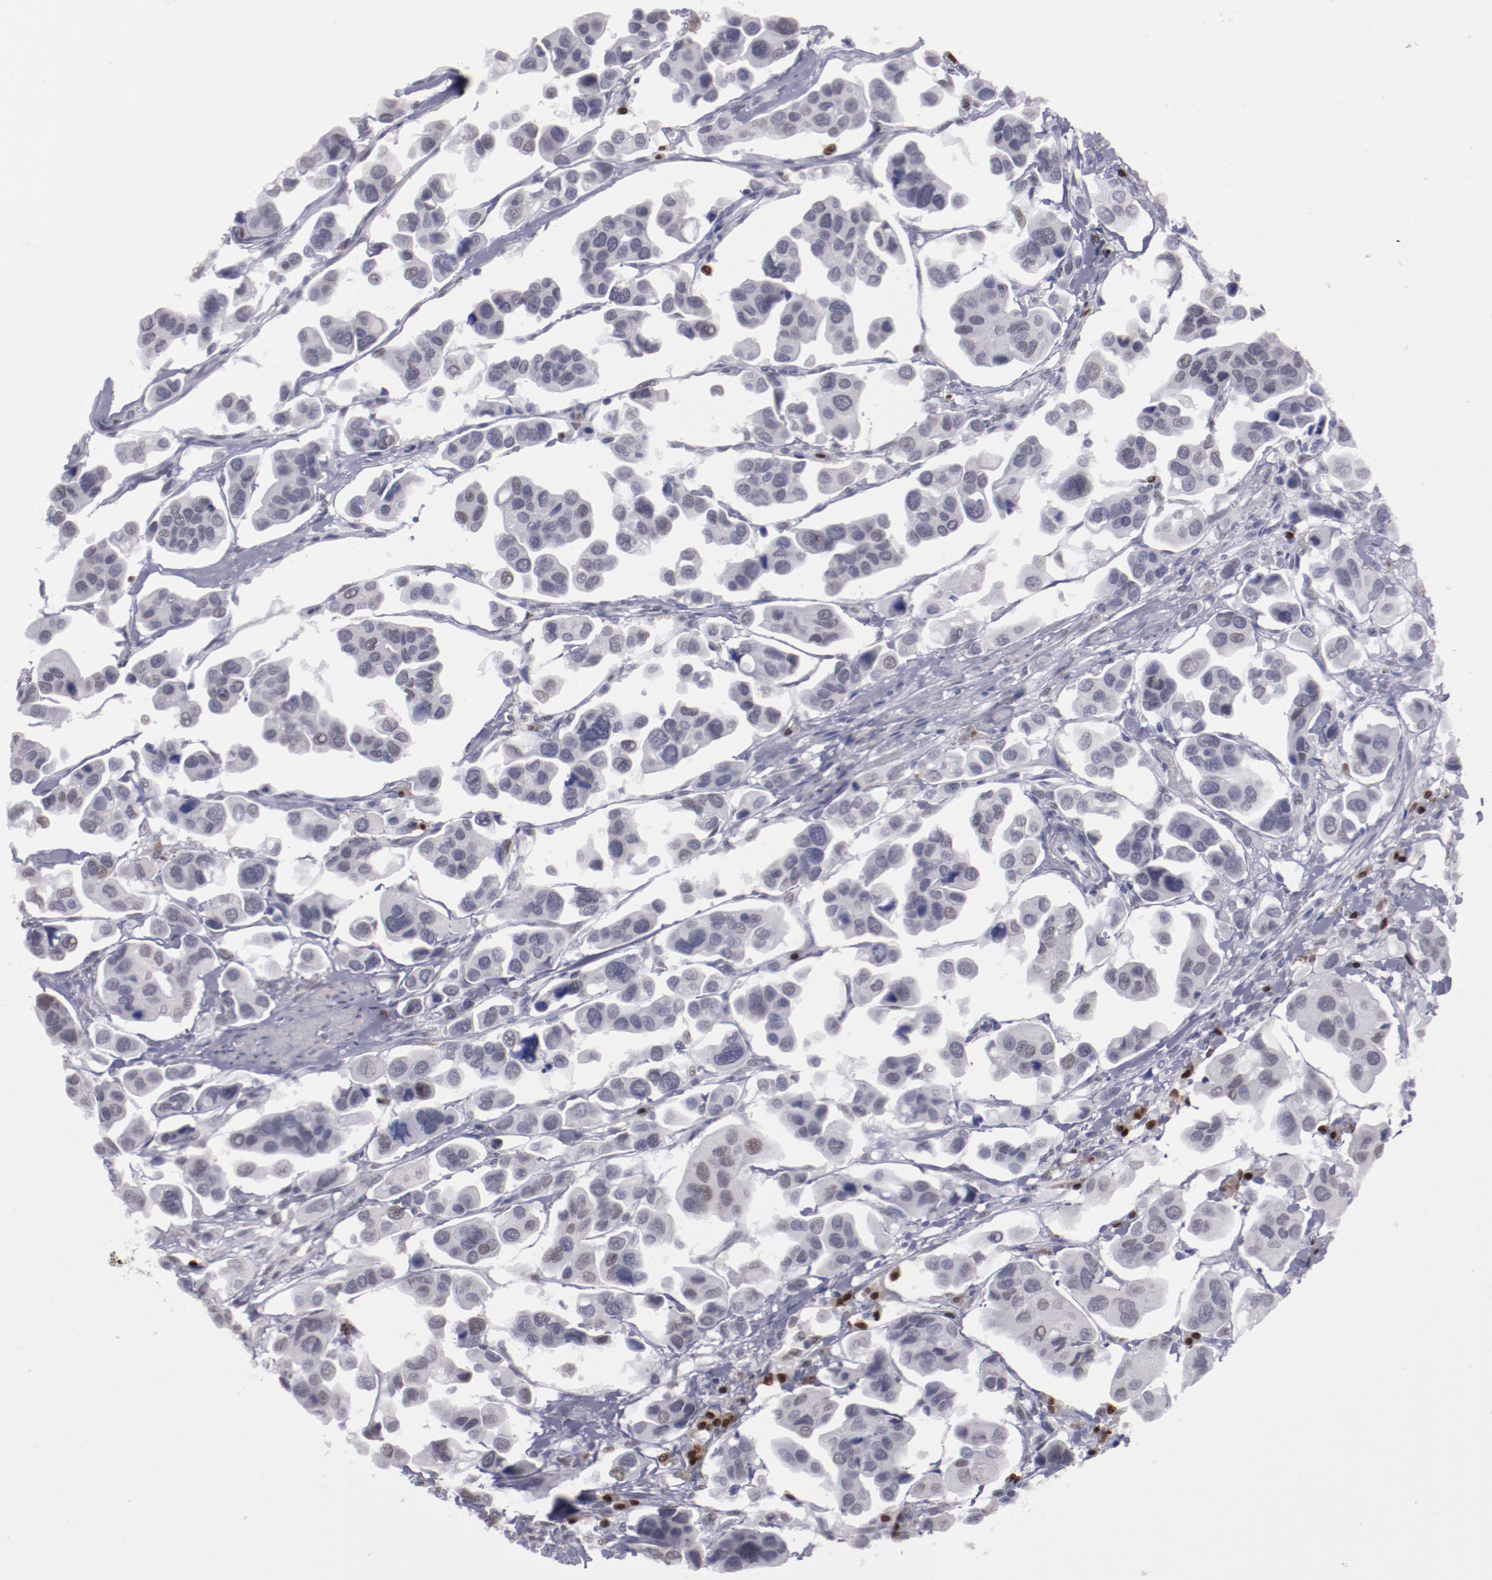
{"staining": {"intensity": "weak", "quantity": "<25%", "location": "nuclear"}, "tissue": "urothelial cancer", "cell_type": "Tumor cells", "image_type": "cancer", "snomed": [{"axis": "morphology", "description": "Adenocarcinoma, NOS"}, {"axis": "topography", "description": "Urinary bladder"}], "caption": "A micrograph of adenocarcinoma stained for a protein shows no brown staining in tumor cells. The staining was performed using DAB (3,3'-diaminobenzidine) to visualize the protein expression in brown, while the nuclei were stained in blue with hematoxylin (Magnification: 20x).", "gene": "IRF4", "patient": {"sex": "male", "age": 61}}